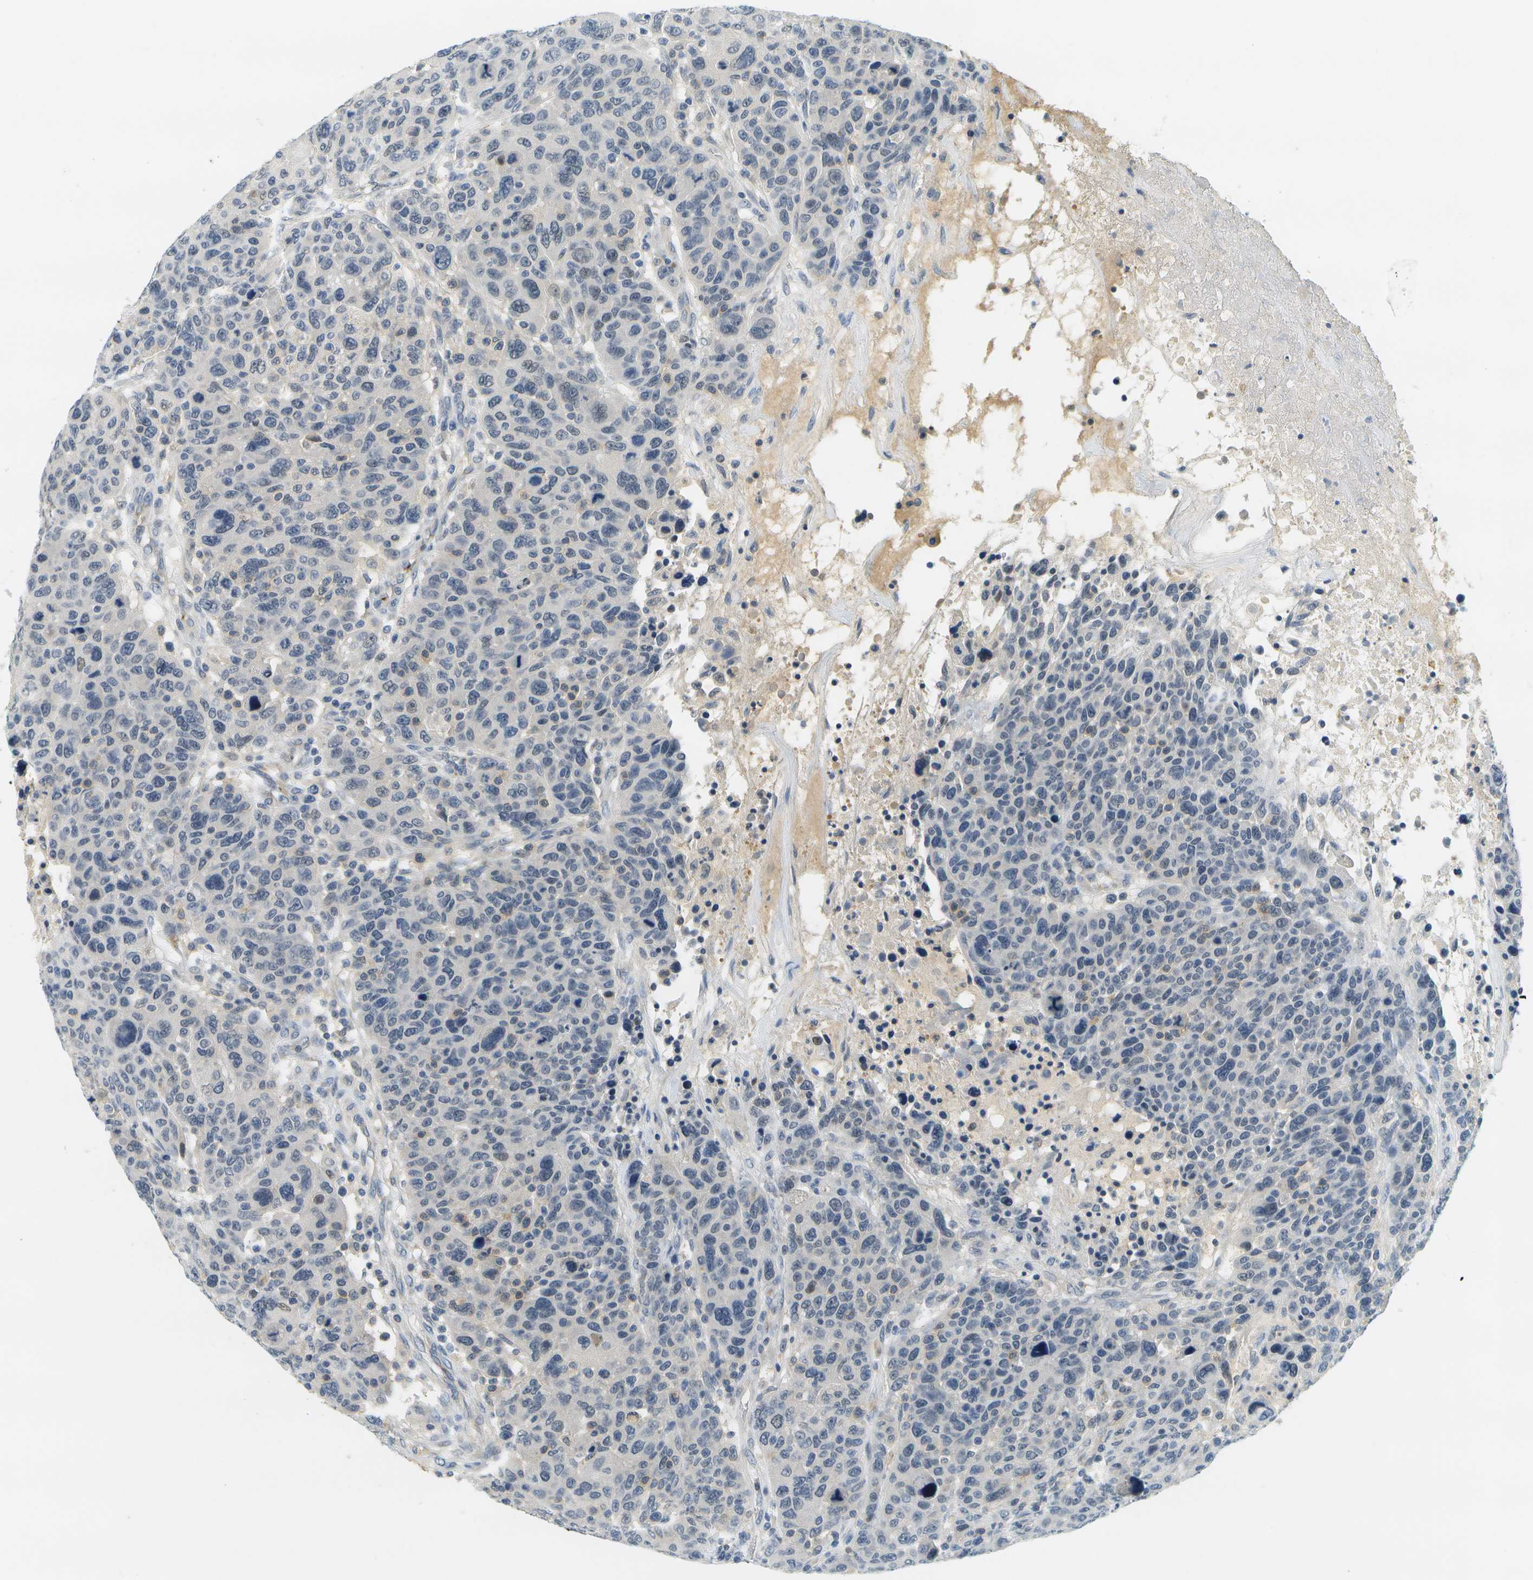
{"staining": {"intensity": "negative", "quantity": "none", "location": "none"}, "tissue": "breast cancer", "cell_type": "Tumor cells", "image_type": "cancer", "snomed": [{"axis": "morphology", "description": "Duct carcinoma"}, {"axis": "topography", "description": "Breast"}], "caption": "This is a image of immunohistochemistry staining of breast cancer, which shows no expression in tumor cells.", "gene": "RASGRP2", "patient": {"sex": "female", "age": 37}}